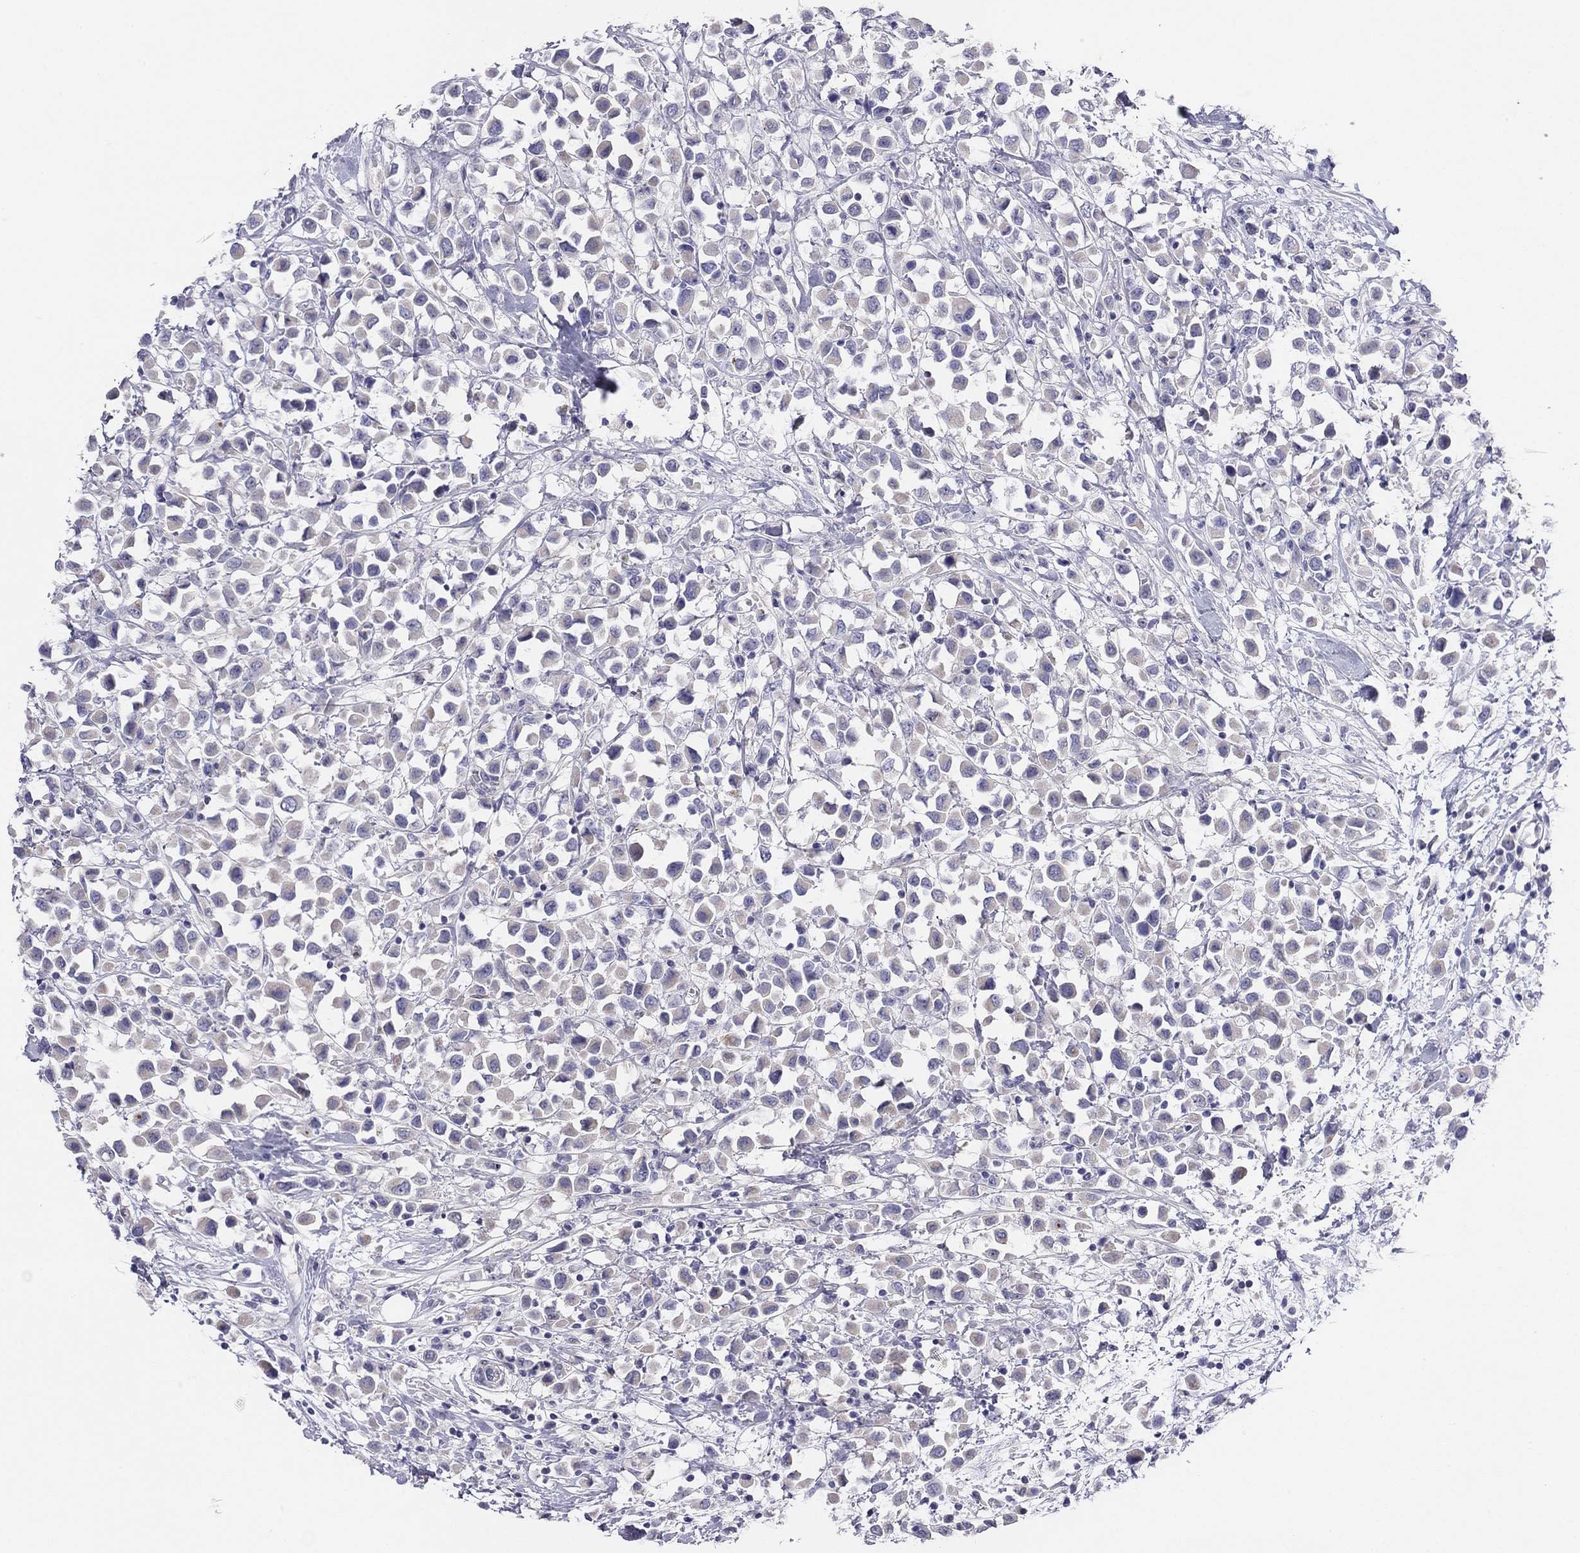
{"staining": {"intensity": "negative", "quantity": "none", "location": "none"}, "tissue": "breast cancer", "cell_type": "Tumor cells", "image_type": "cancer", "snomed": [{"axis": "morphology", "description": "Duct carcinoma"}, {"axis": "topography", "description": "Breast"}], "caption": "DAB (3,3'-diaminobenzidine) immunohistochemical staining of breast invasive ductal carcinoma reveals no significant staining in tumor cells.", "gene": "MGAT4C", "patient": {"sex": "female", "age": 61}}